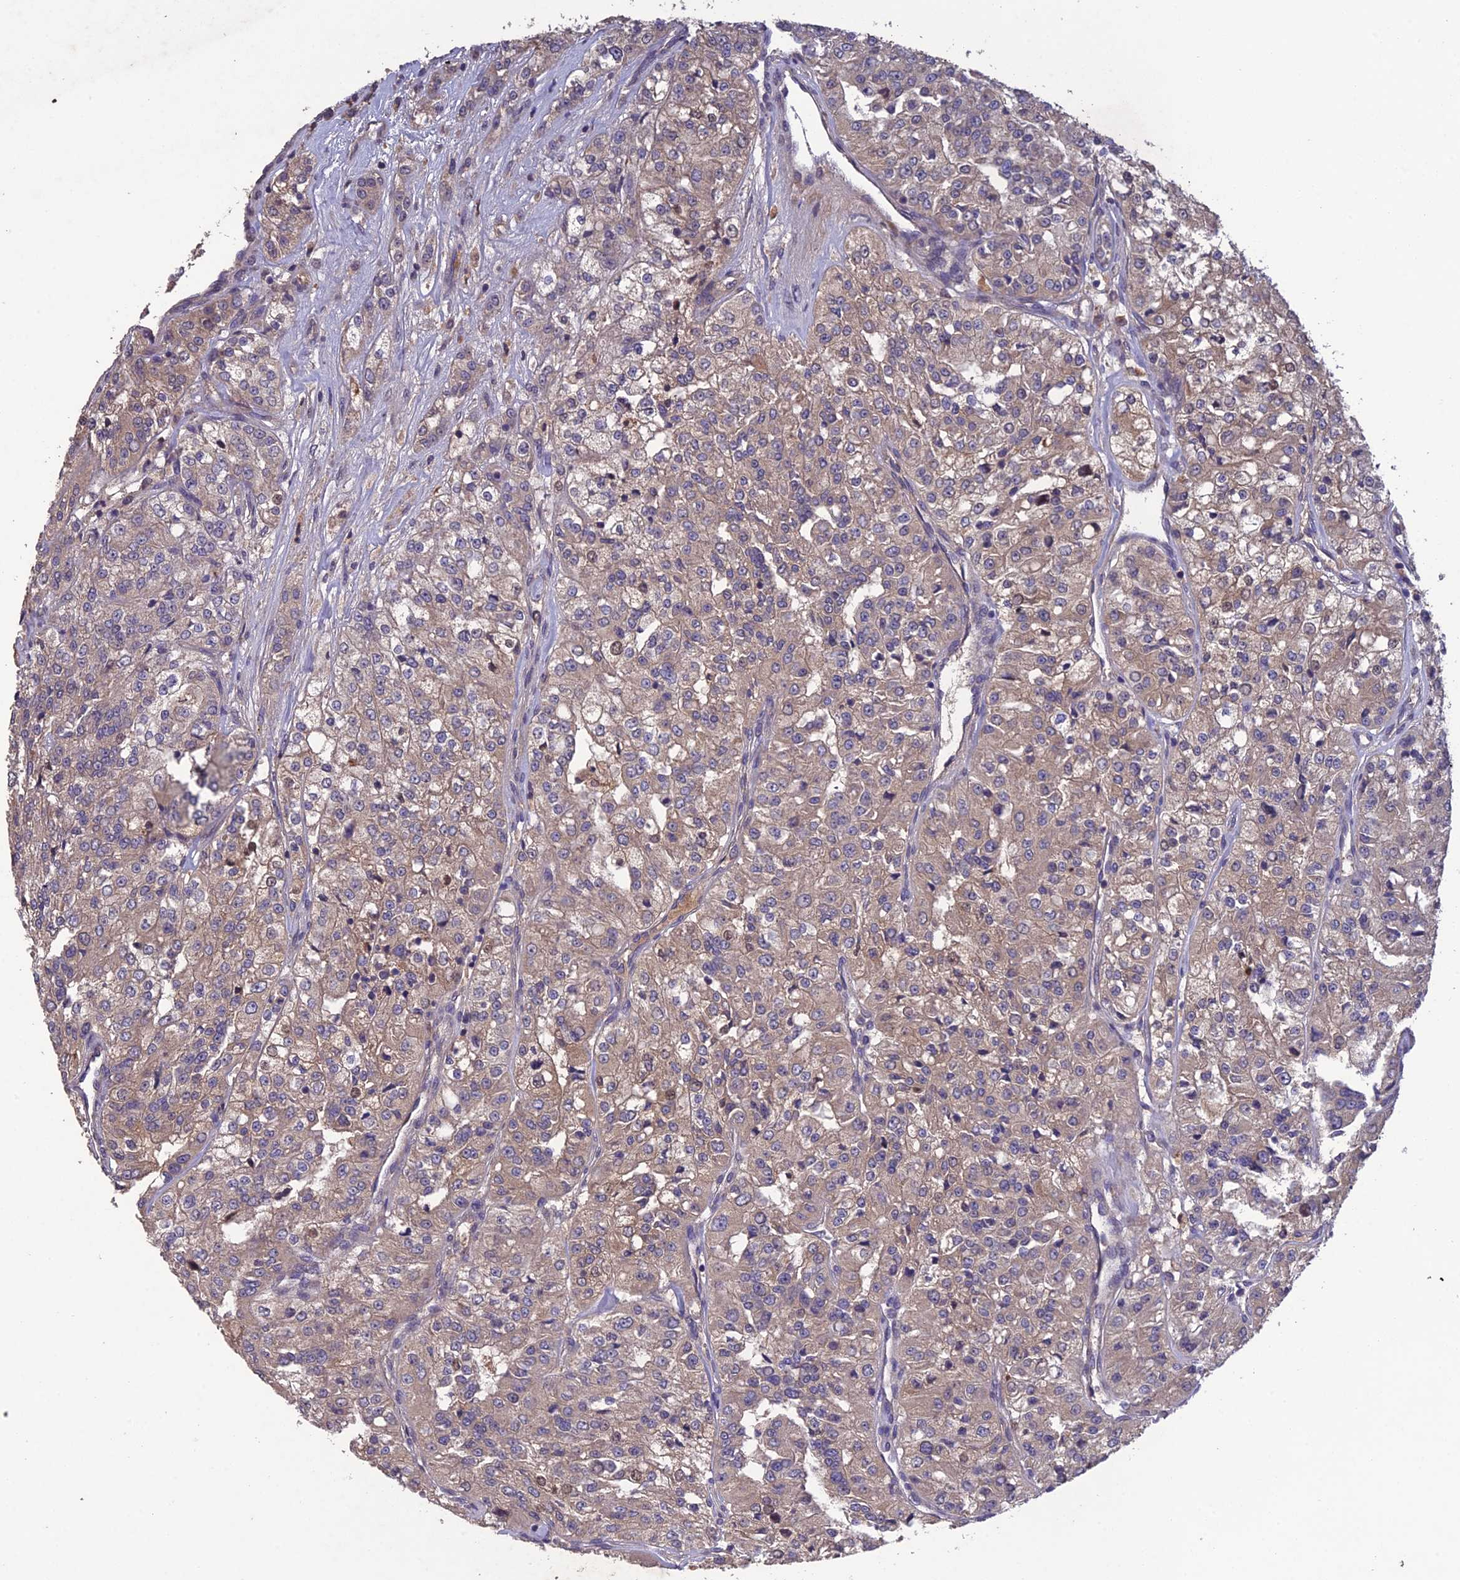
{"staining": {"intensity": "weak", "quantity": "25%-75%", "location": "cytoplasmic/membranous"}, "tissue": "renal cancer", "cell_type": "Tumor cells", "image_type": "cancer", "snomed": [{"axis": "morphology", "description": "Adenocarcinoma, NOS"}, {"axis": "topography", "description": "Kidney"}], "caption": "Protein staining by immunohistochemistry (IHC) exhibits weak cytoplasmic/membranous expression in approximately 25%-75% of tumor cells in renal cancer.", "gene": "SLC39A13", "patient": {"sex": "female", "age": 63}}